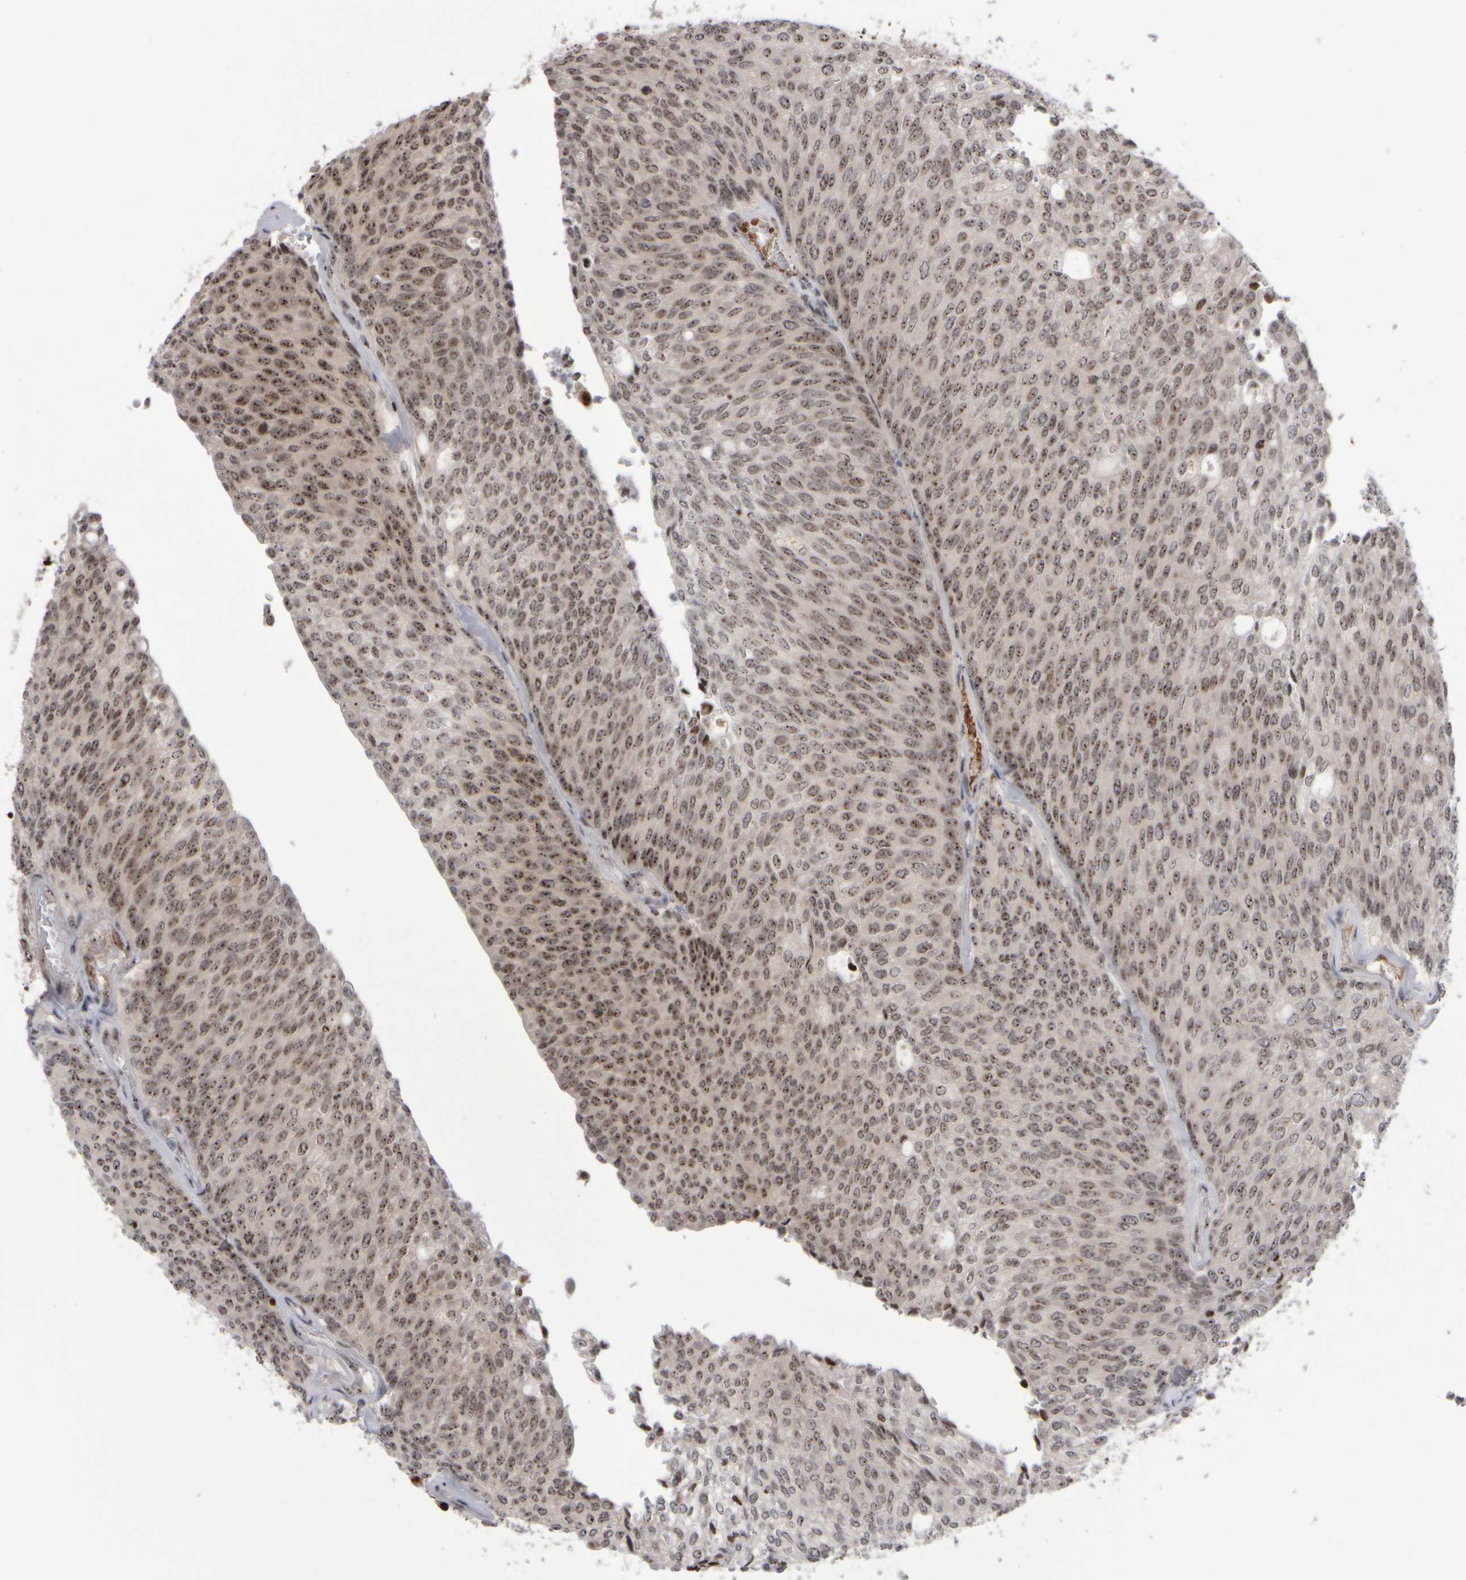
{"staining": {"intensity": "moderate", "quantity": ">75%", "location": "nuclear"}, "tissue": "urothelial cancer", "cell_type": "Tumor cells", "image_type": "cancer", "snomed": [{"axis": "morphology", "description": "Urothelial carcinoma, Low grade"}, {"axis": "topography", "description": "Urinary bladder"}], "caption": "DAB immunohistochemical staining of human urothelial cancer displays moderate nuclear protein positivity in approximately >75% of tumor cells. Immunohistochemistry (ihc) stains the protein in brown and the nuclei are stained blue.", "gene": "SURF6", "patient": {"sex": "female", "age": 79}}